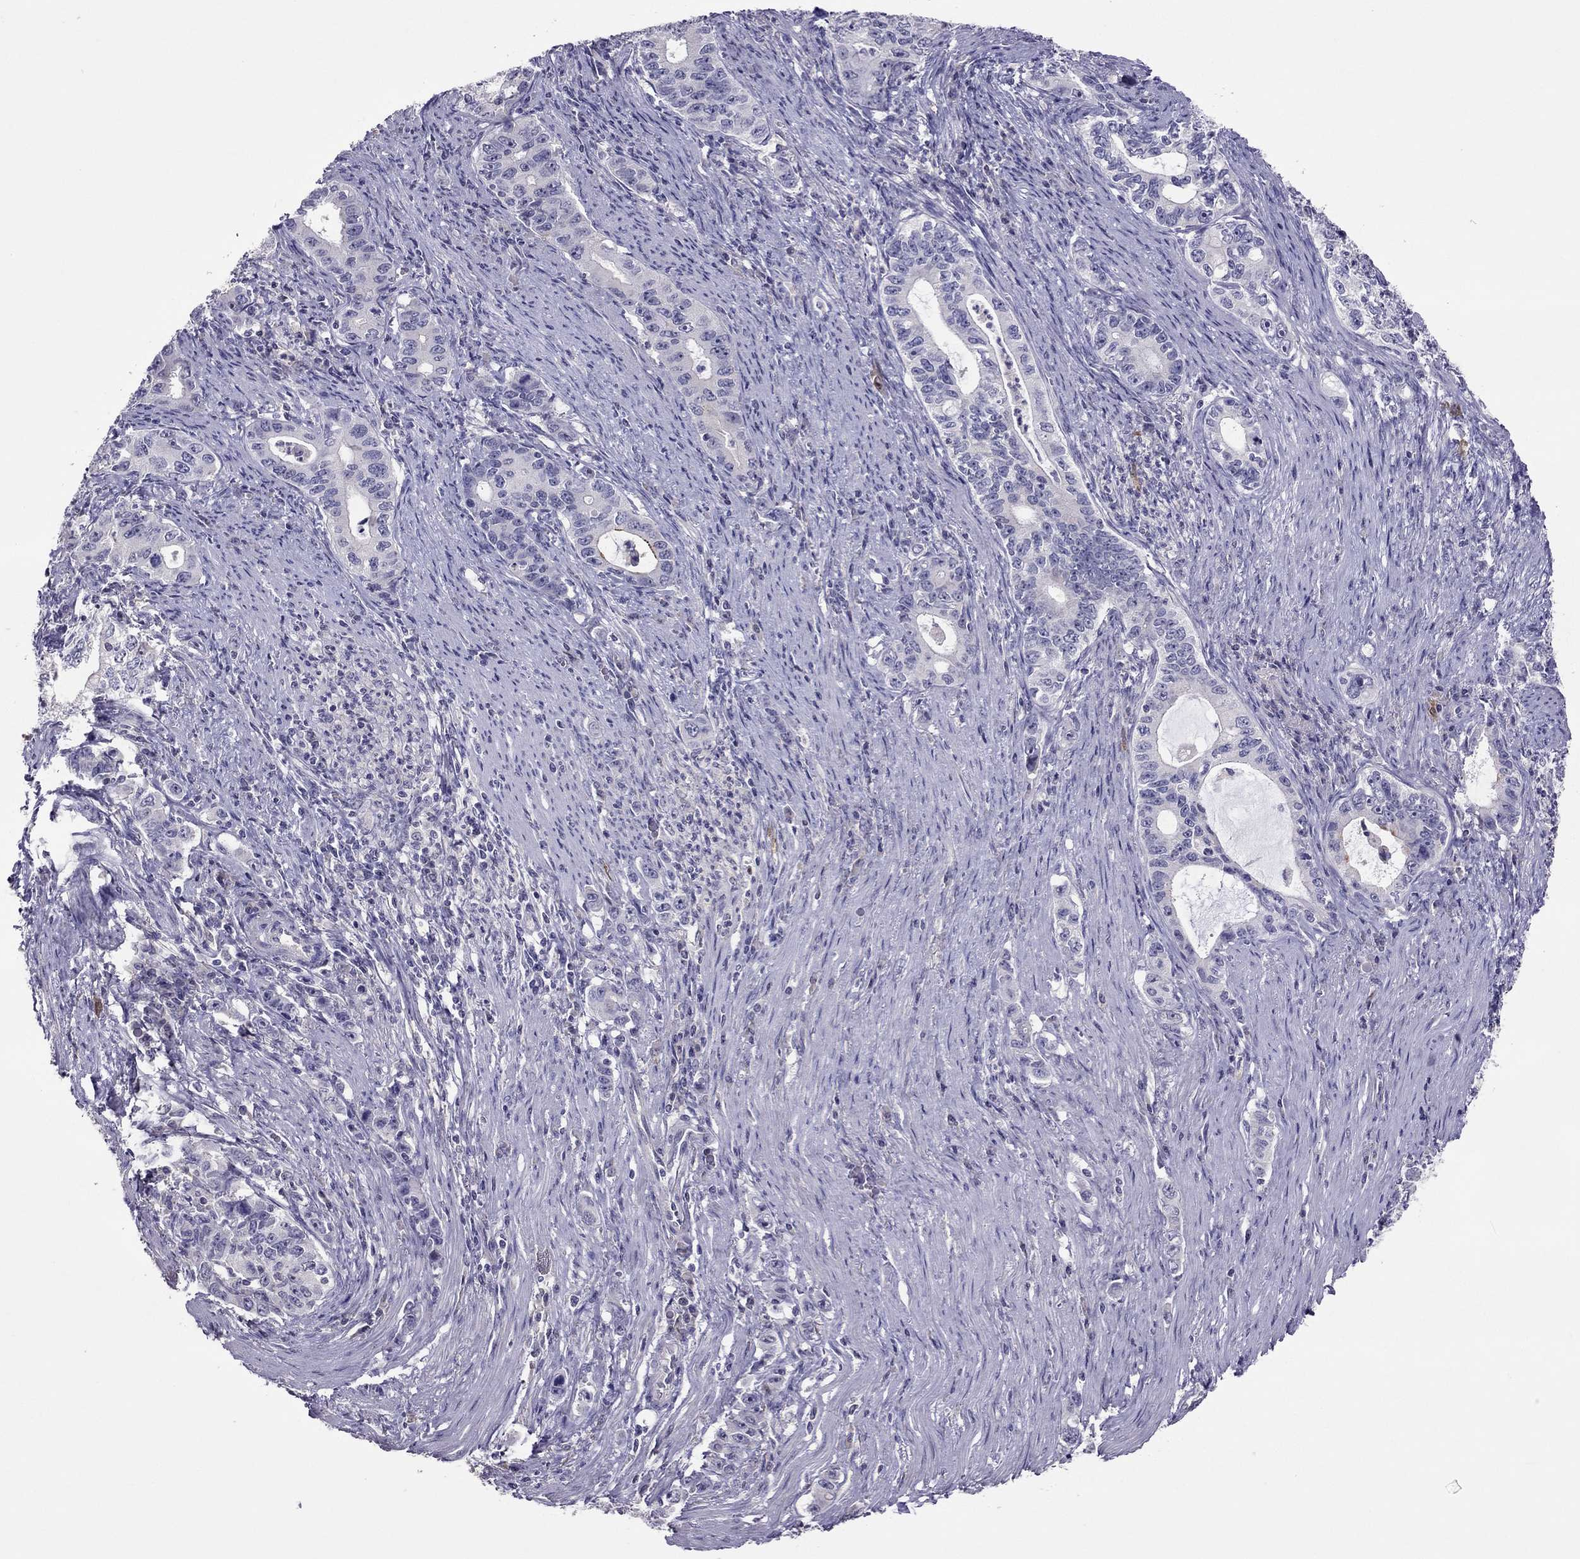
{"staining": {"intensity": "negative", "quantity": "none", "location": "none"}, "tissue": "stomach cancer", "cell_type": "Tumor cells", "image_type": "cancer", "snomed": [{"axis": "morphology", "description": "Adenocarcinoma, NOS"}, {"axis": "topography", "description": "Stomach, lower"}], "caption": "Image shows no significant protein staining in tumor cells of adenocarcinoma (stomach).", "gene": "LRRC46", "patient": {"sex": "female", "age": 72}}